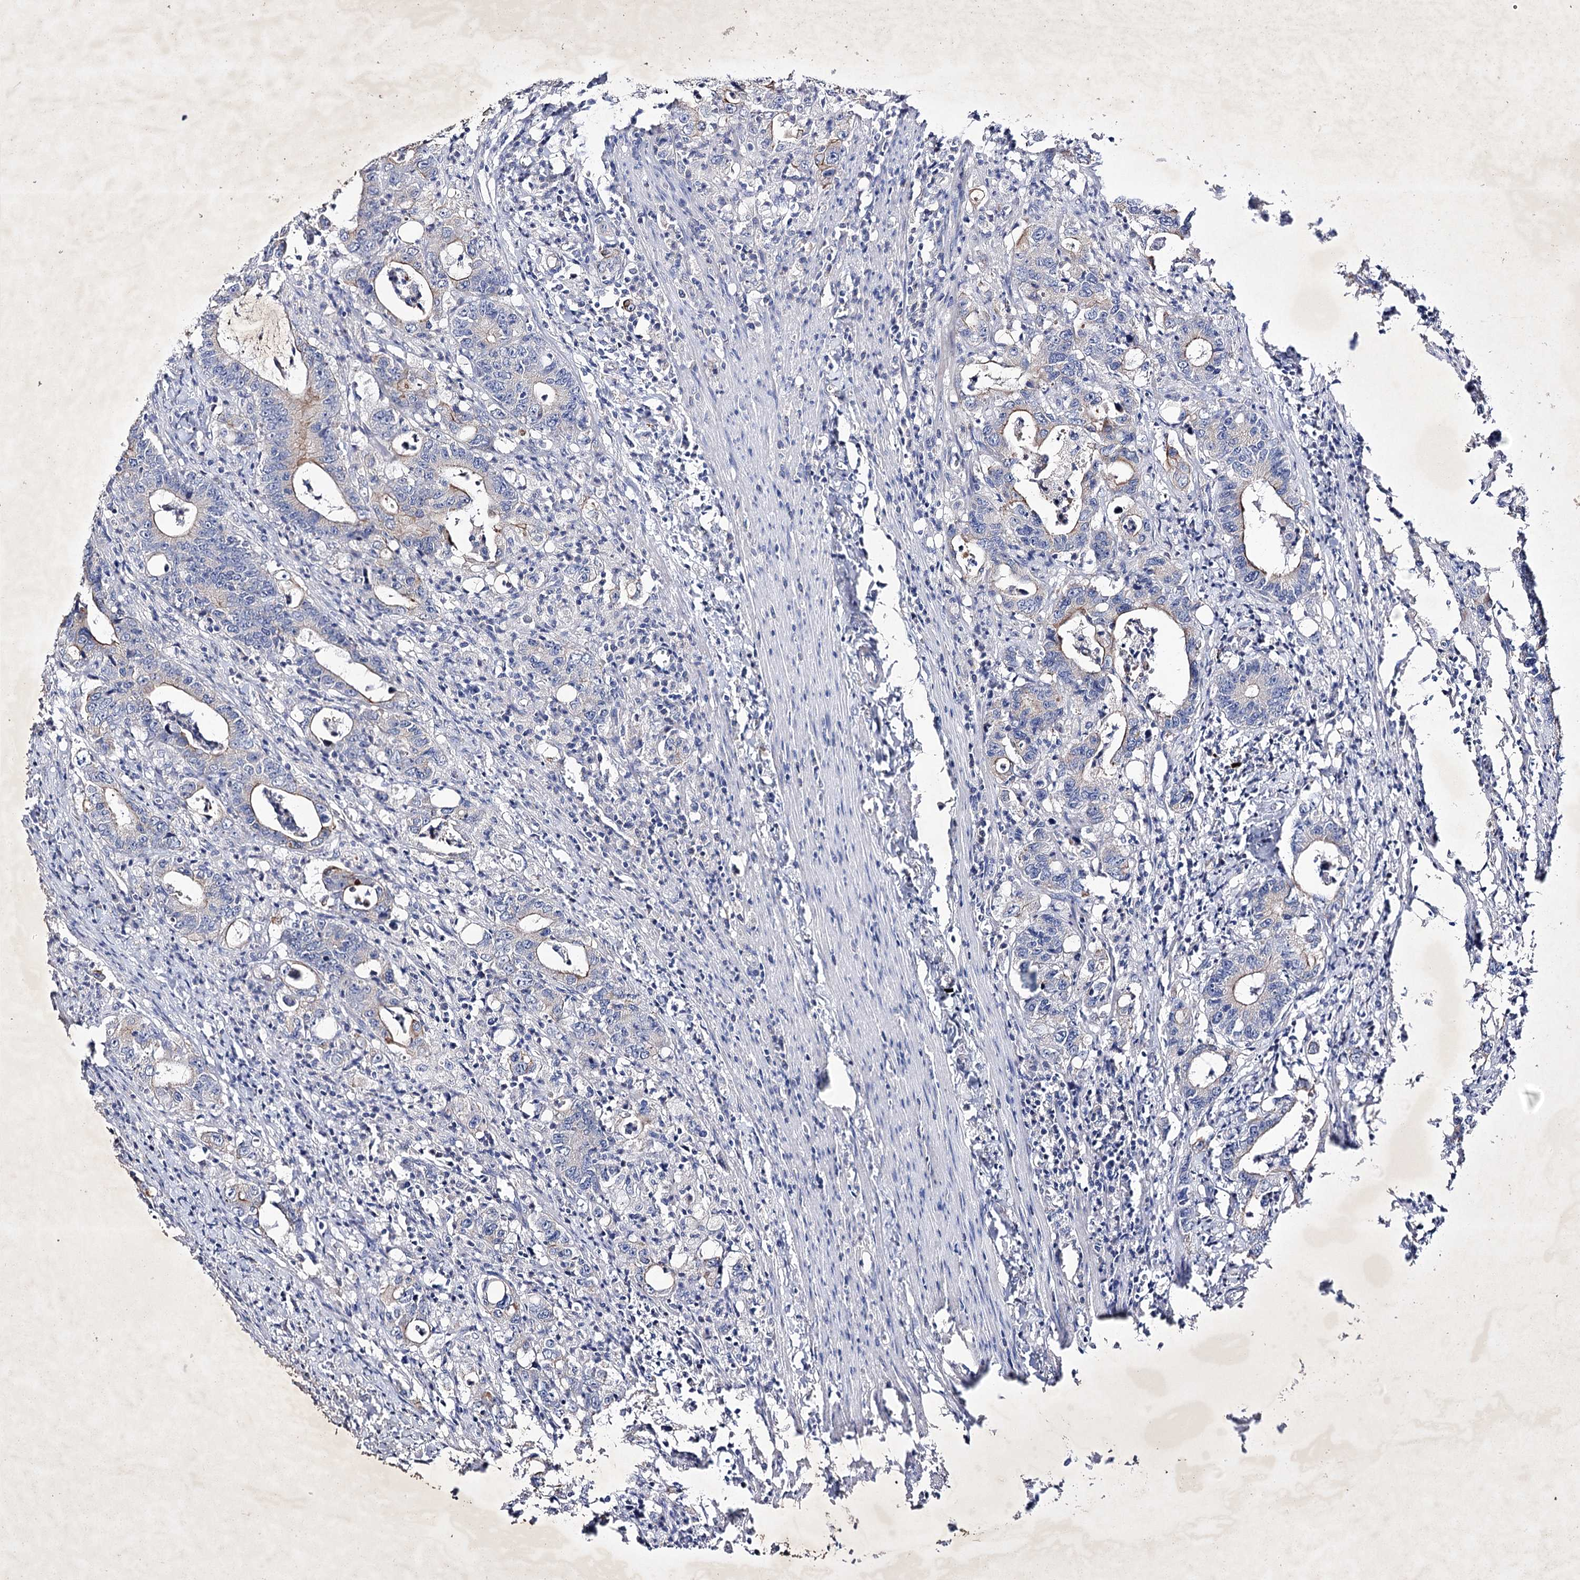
{"staining": {"intensity": "negative", "quantity": "none", "location": "none"}, "tissue": "colorectal cancer", "cell_type": "Tumor cells", "image_type": "cancer", "snomed": [{"axis": "morphology", "description": "Adenocarcinoma, NOS"}, {"axis": "topography", "description": "Colon"}], "caption": "The immunohistochemistry (IHC) histopathology image has no significant positivity in tumor cells of colorectal cancer tissue.", "gene": "COX15", "patient": {"sex": "female", "age": 75}}